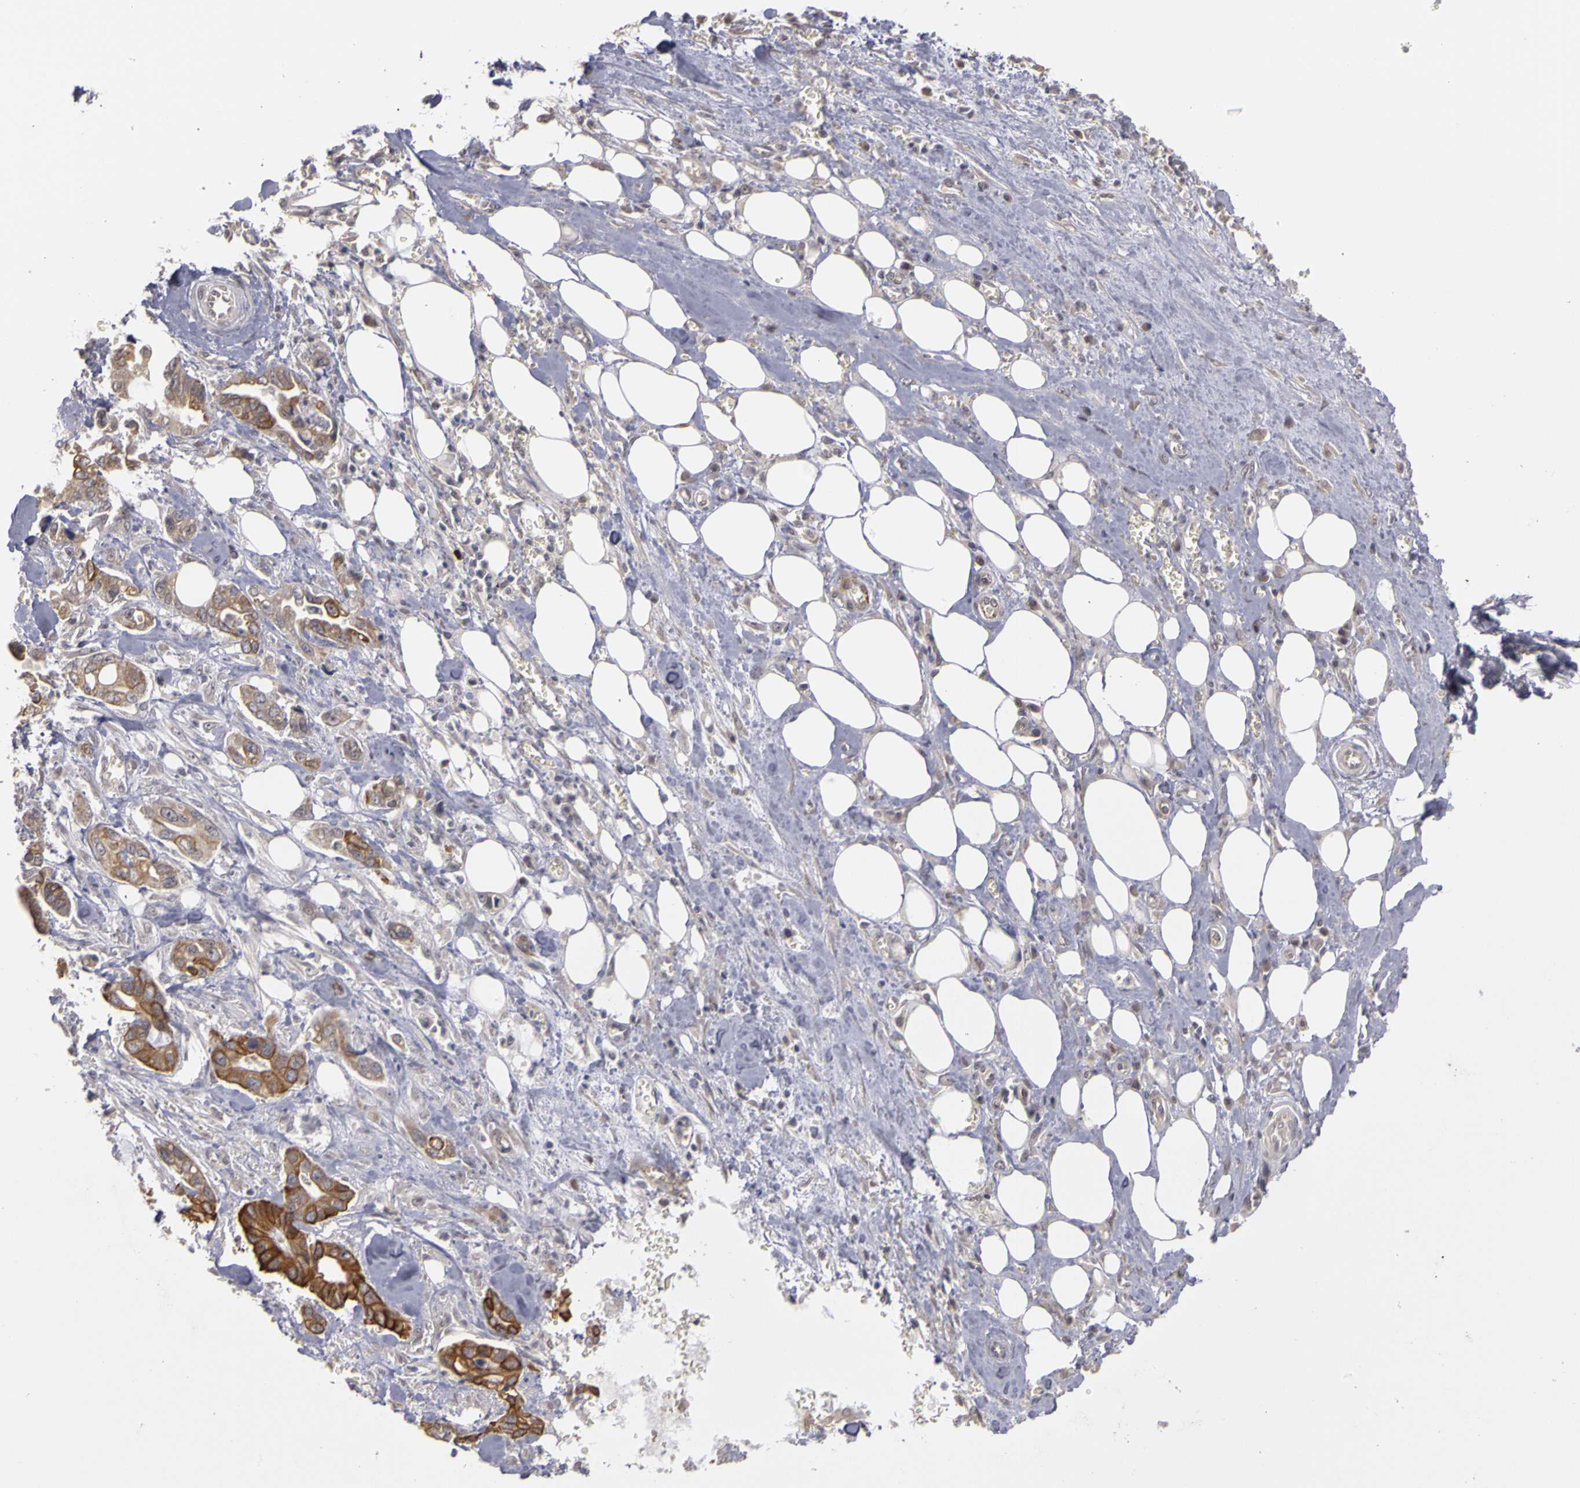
{"staining": {"intensity": "moderate", "quantity": ">75%", "location": "cytoplasmic/membranous"}, "tissue": "pancreatic cancer", "cell_type": "Tumor cells", "image_type": "cancer", "snomed": [{"axis": "morphology", "description": "Adenocarcinoma, NOS"}, {"axis": "topography", "description": "Pancreas"}], "caption": "A histopathology image of pancreatic adenocarcinoma stained for a protein shows moderate cytoplasmic/membranous brown staining in tumor cells.", "gene": "FRMD7", "patient": {"sex": "male", "age": 69}}